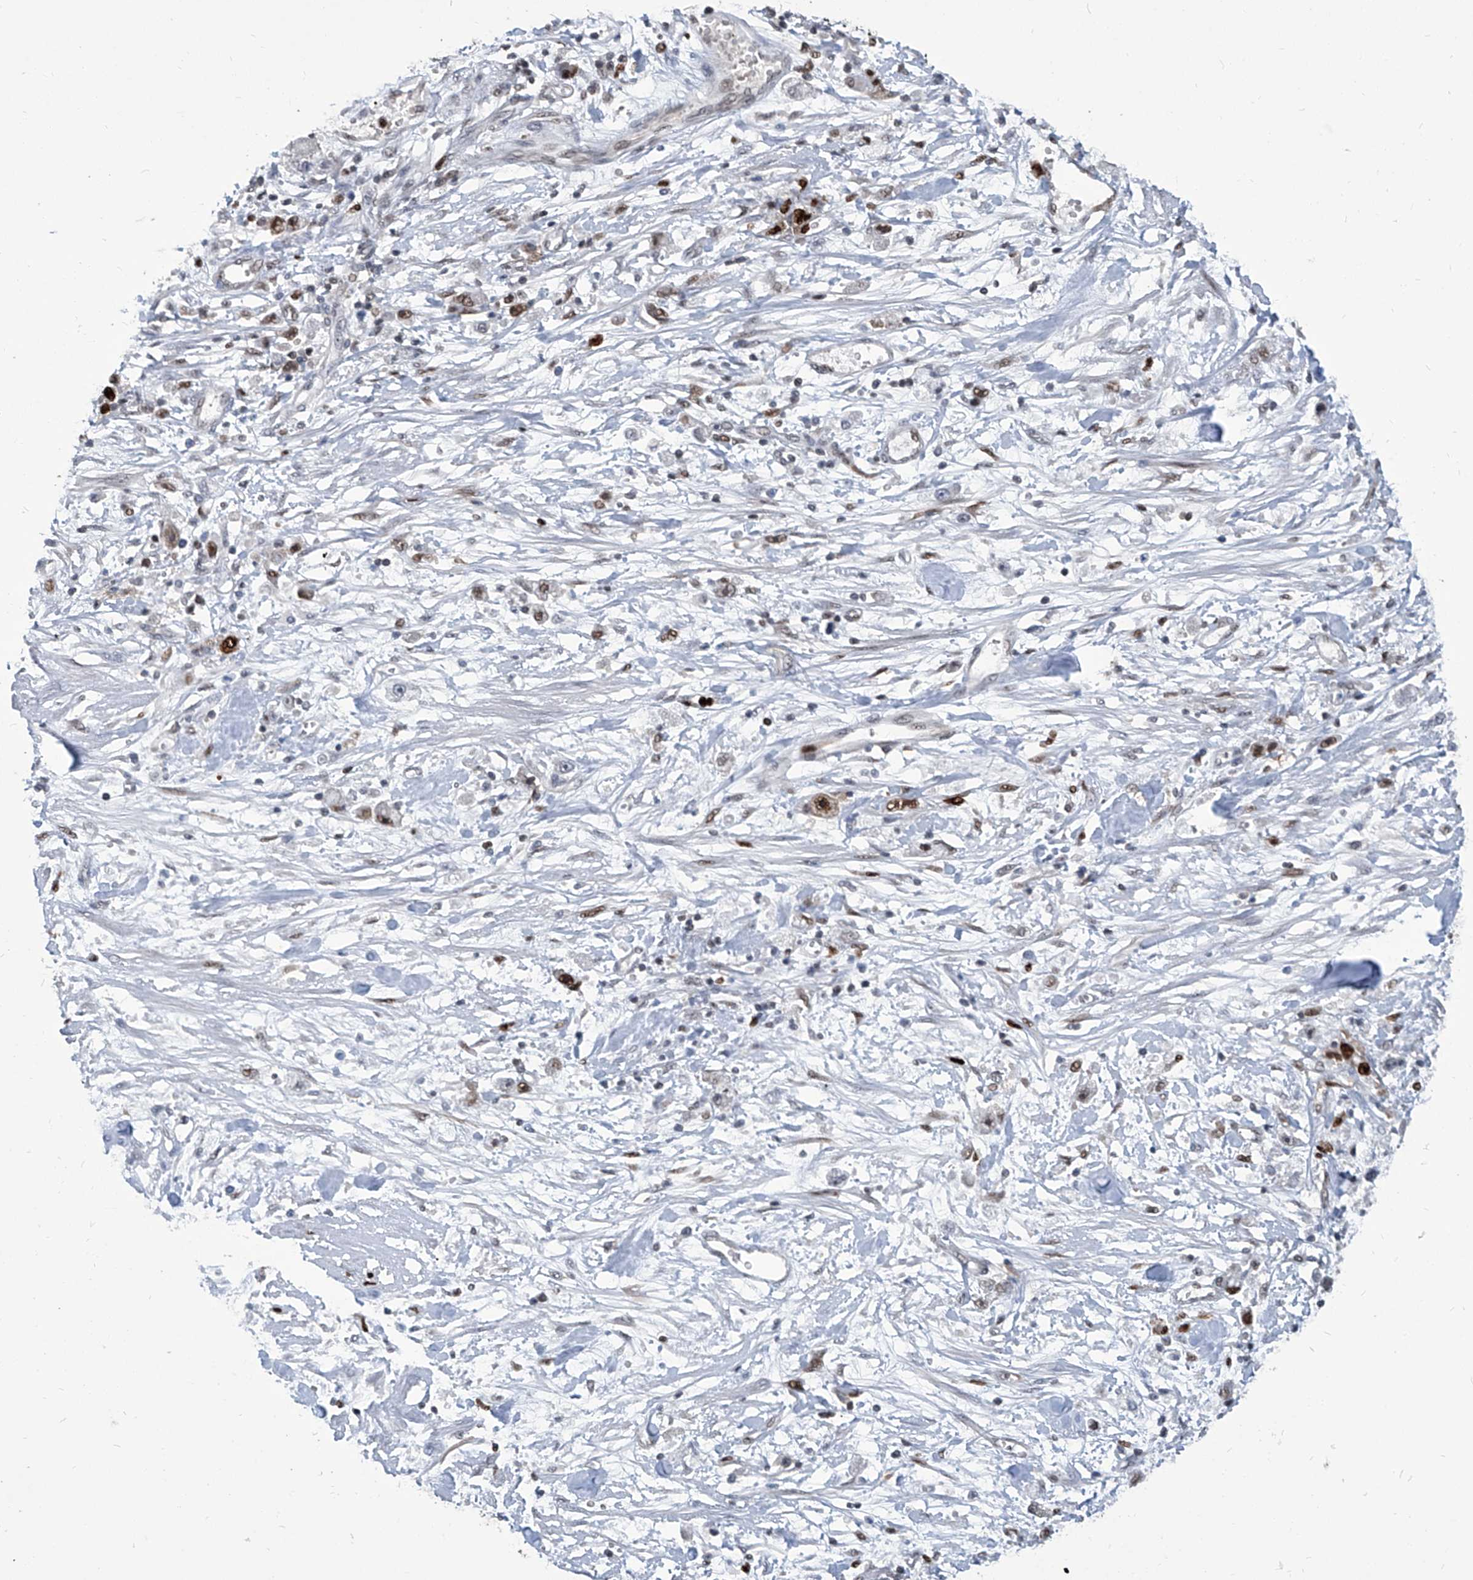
{"staining": {"intensity": "strong", "quantity": "25%-75%", "location": "nuclear"}, "tissue": "stomach cancer", "cell_type": "Tumor cells", "image_type": "cancer", "snomed": [{"axis": "morphology", "description": "Adenocarcinoma, NOS"}, {"axis": "topography", "description": "Stomach"}], "caption": "Brown immunohistochemical staining in human stomach cancer shows strong nuclear positivity in approximately 25%-75% of tumor cells.", "gene": "PCNA", "patient": {"sex": "female", "age": 59}}